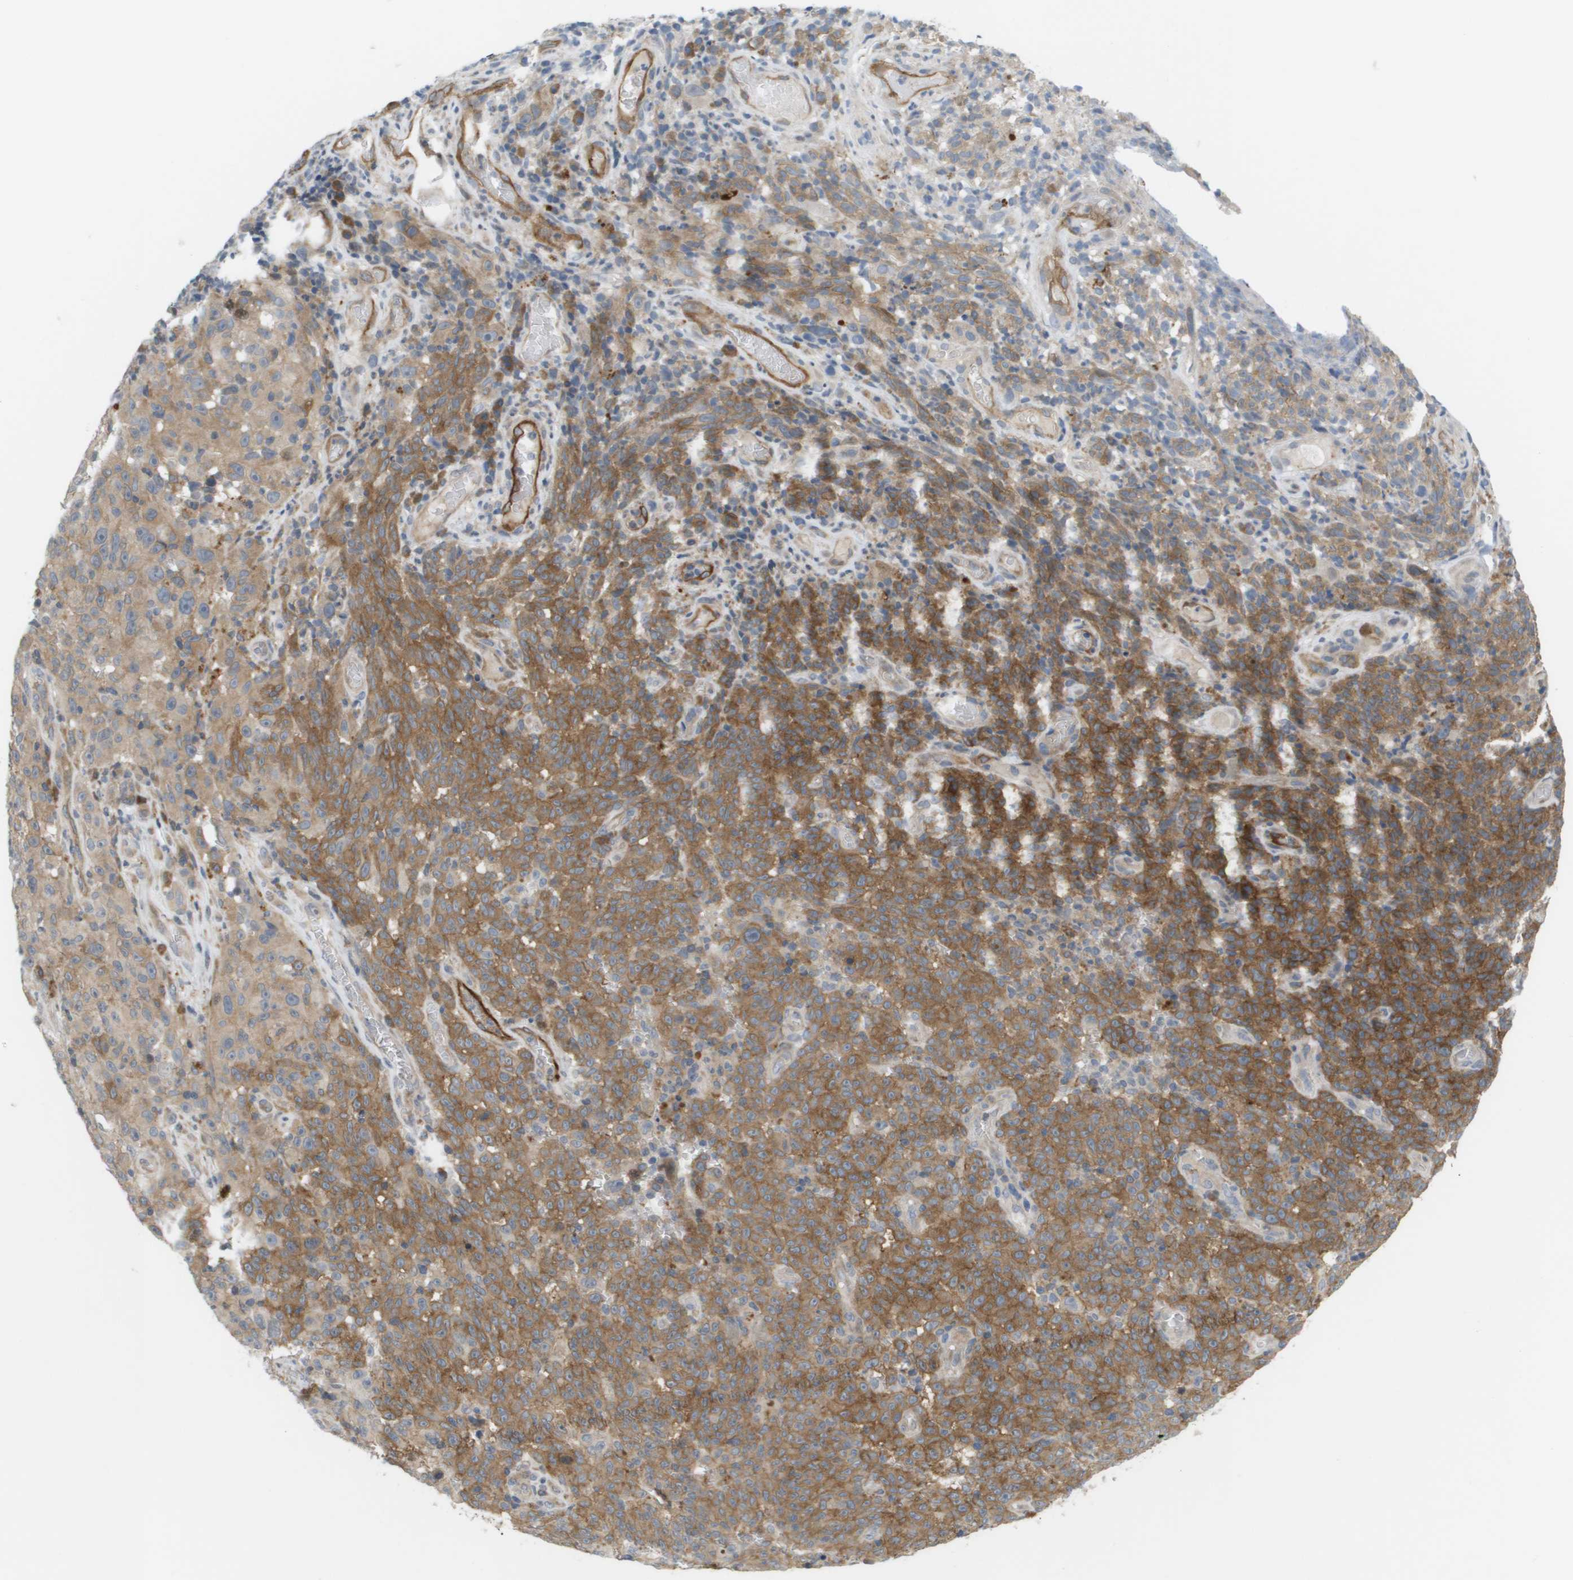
{"staining": {"intensity": "moderate", "quantity": ">75%", "location": "cytoplasmic/membranous"}, "tissue": "melanoma", "cell_type": "Tumor cells", "image_type": "cancer", "snomed": [{"axis": "morphology", "description": "Malignant melanoma, NOS"}, {"axis": "topography", "description": "Skin"}], "caption": "Immunohistochemical staining of malignant melanoma shows moderate cytoplasmic/membranous protein staining in approximately >75% of tumor cells.", "gene": "MARCHF8", "patient": {"sex": "female", "age": 82}}